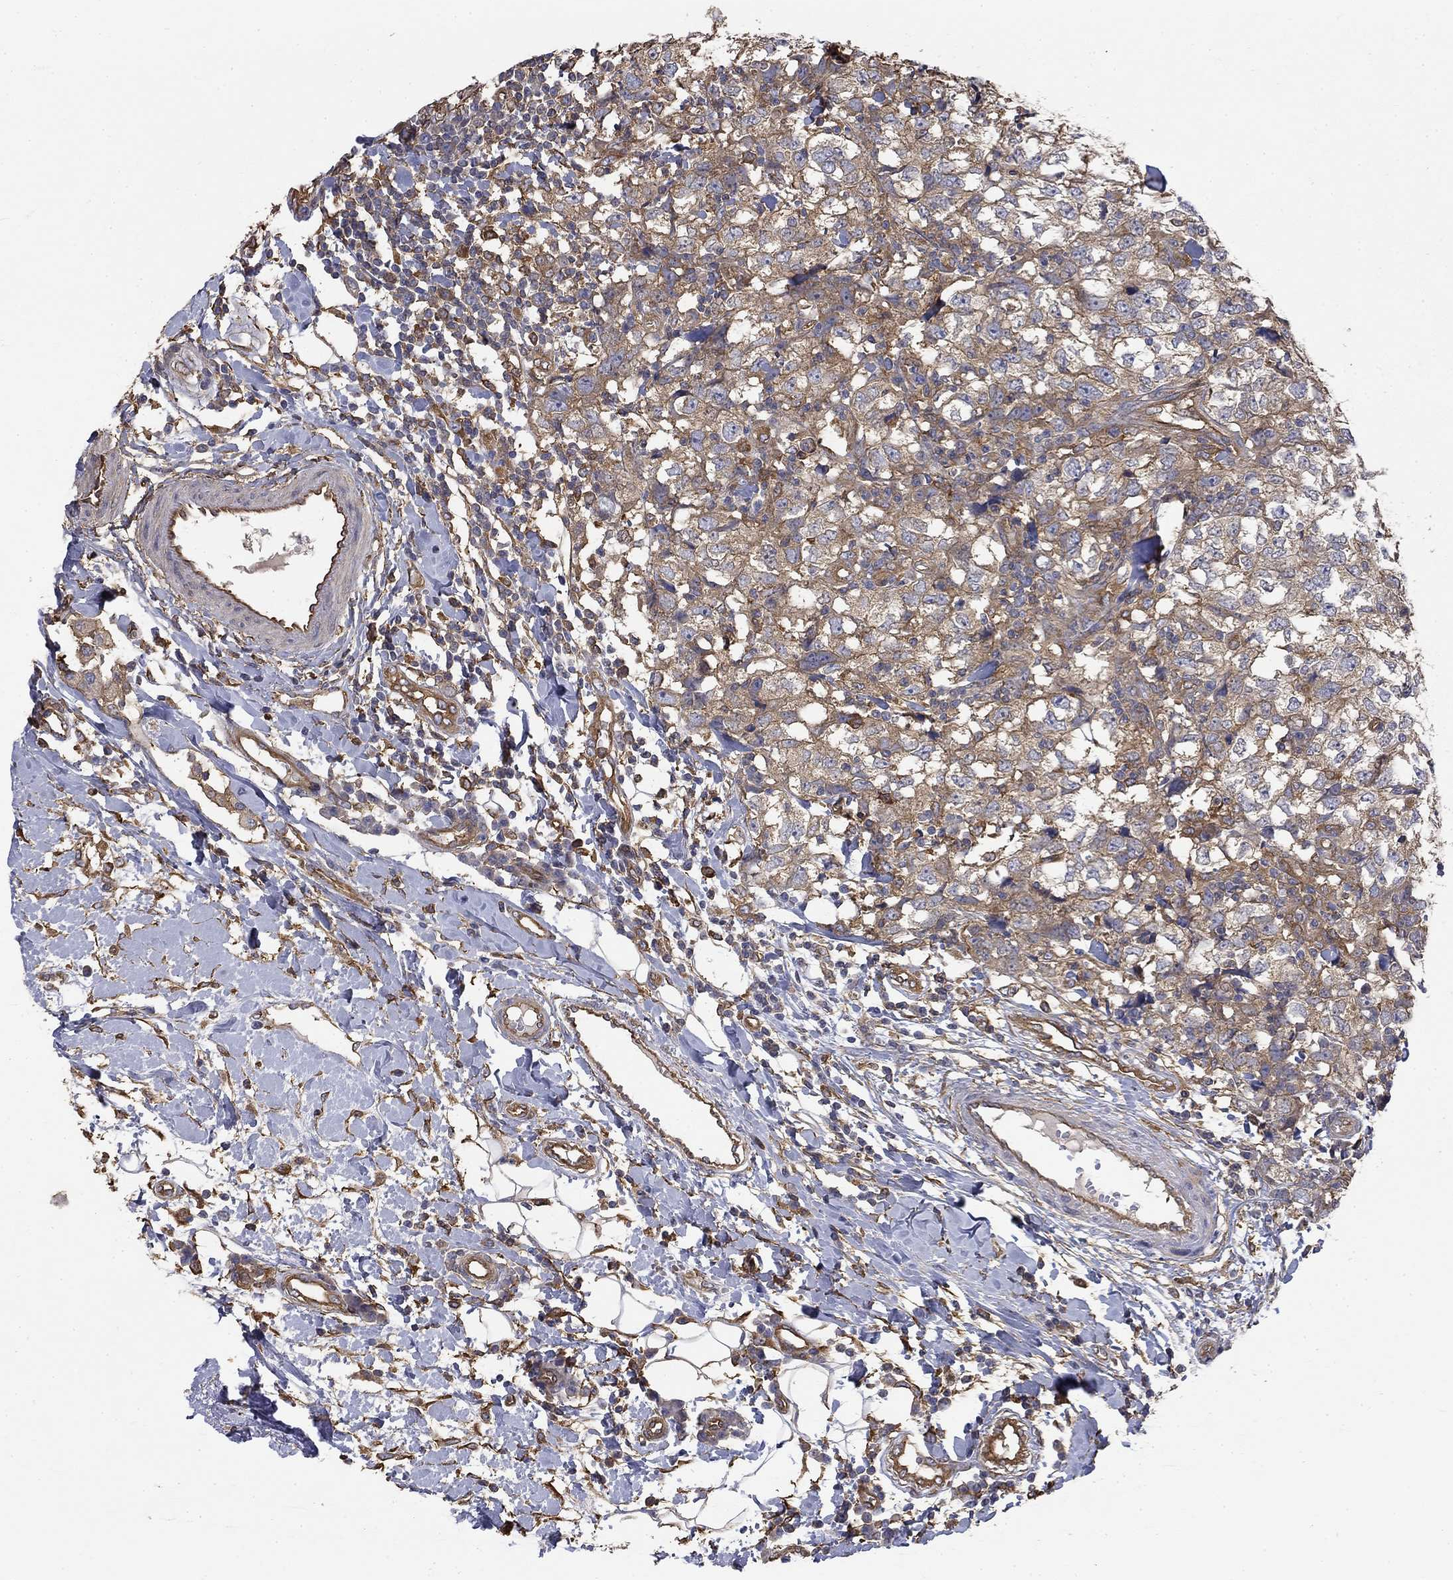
{"staining": {"intensity": "moderate", "quantity": "25%-75%", "location": "cytoplasmic/membranous"}, "tissue": "breast cancer", "cell_type": "Tumor cells", "image_type": "cancer", "snomed": [{"axis": "morphology", "description": "Duct carcinoma"}, {"axis": "topography", "description": "Breast"}], "caption": "Immunohistochemical staining of breast cancer (intraductal carcinoma) reveals moderate cytoplasmic/membranous protein staining in about 25%-75% of tumor cells.", "gene": "DPYSL2", "patient": {"sex": "female", "age": 30}}